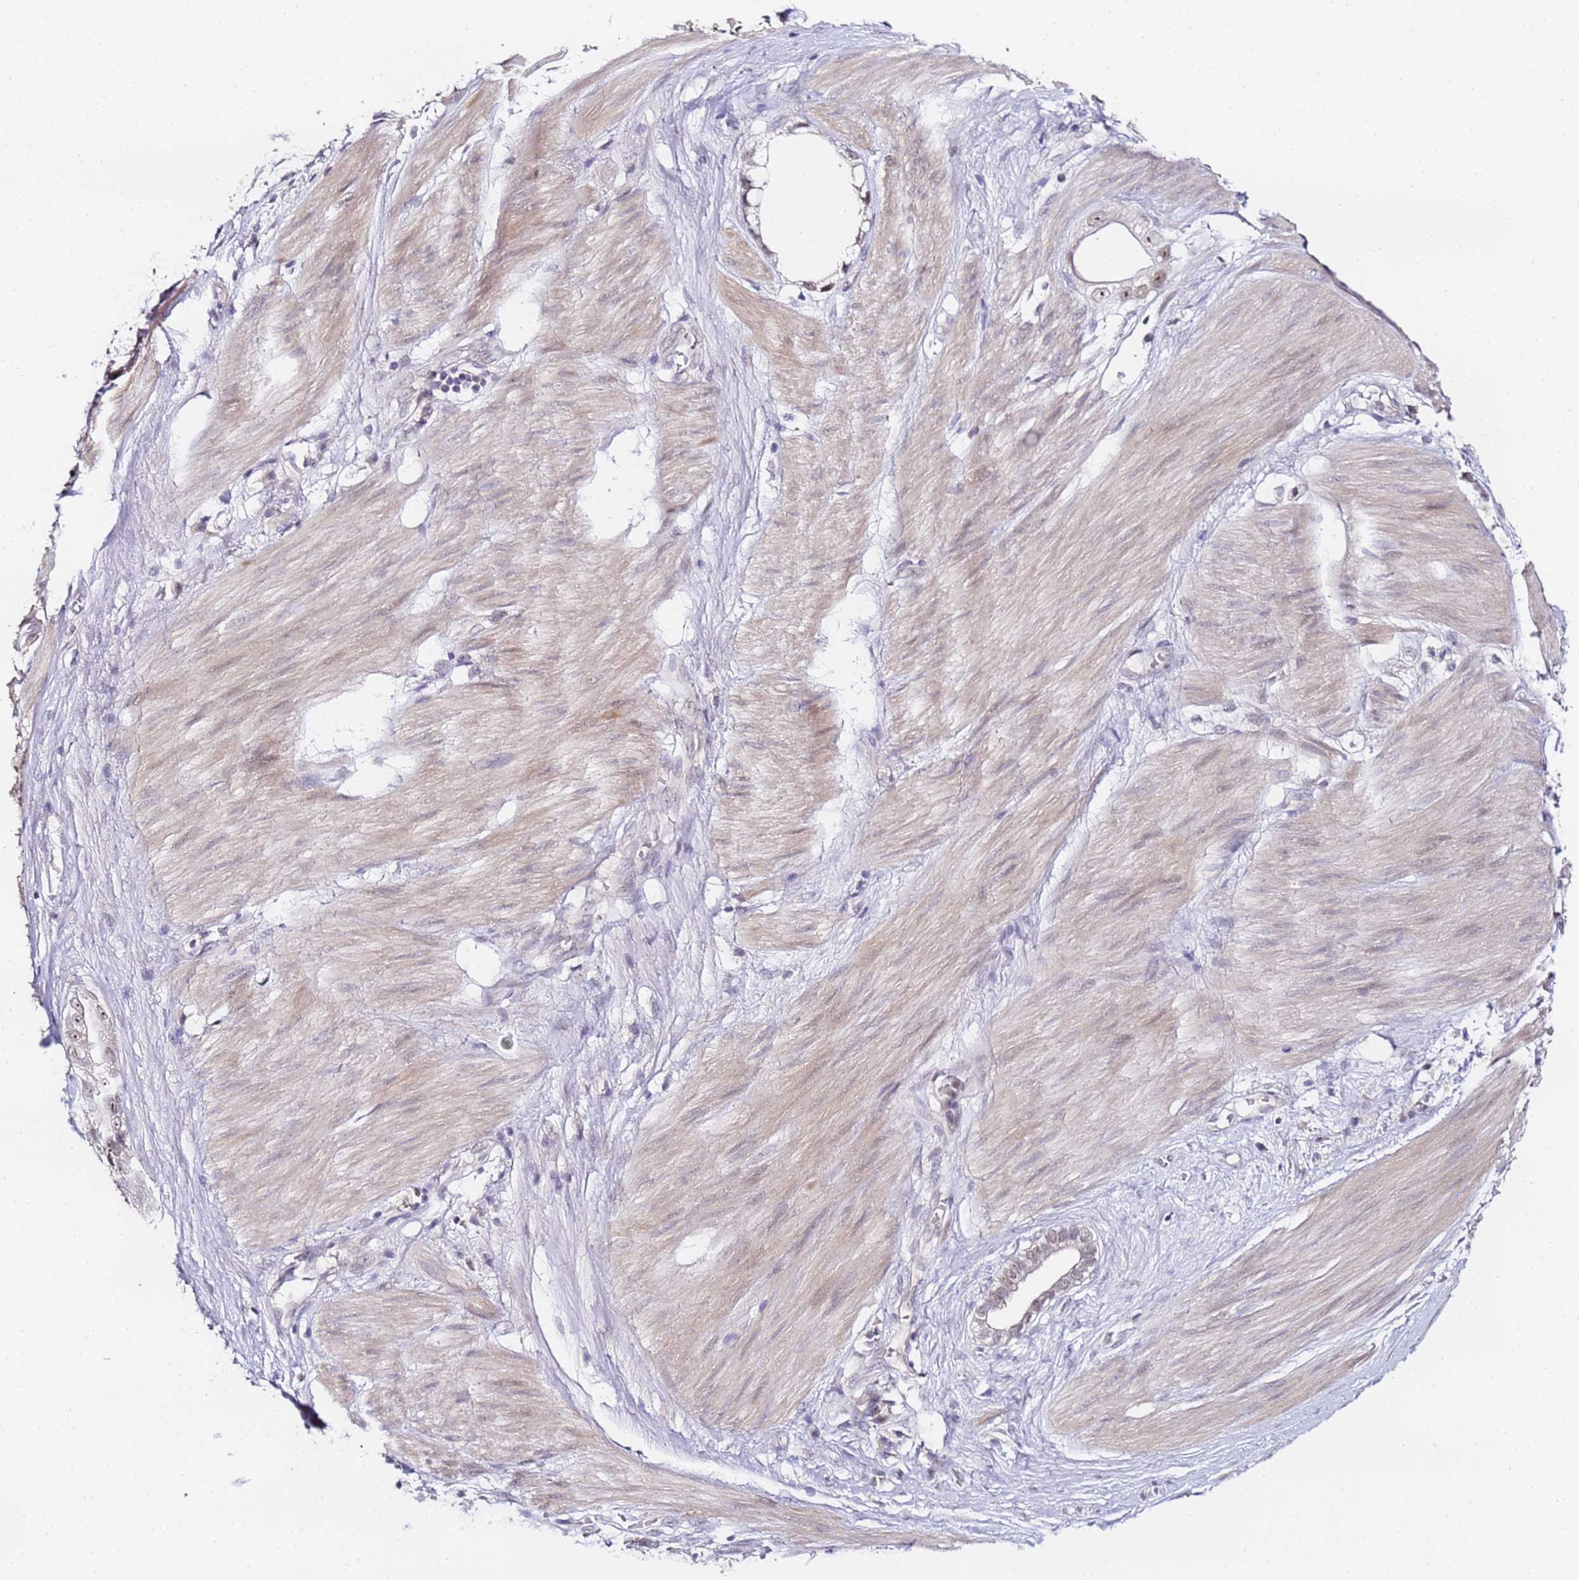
{"staining": {"intensity": "weak", "quantity": ">75%", "location": "nuclear"}, "tissue": "stomach cancer", "cell_type": "Tumor cells", "image_type": "cancer", "snomed": [{"axis": "morphology", "description": "Adenocarcinoma, NOS"}, {"axis": "topography", "description": "Stomach"}], "caption": "Weak nuclear expression is present in about >75% of tumor cells in stomach adenocarcinoma.", "gene": "LSM3", "patient": {"sex": "male", "age": 55}}